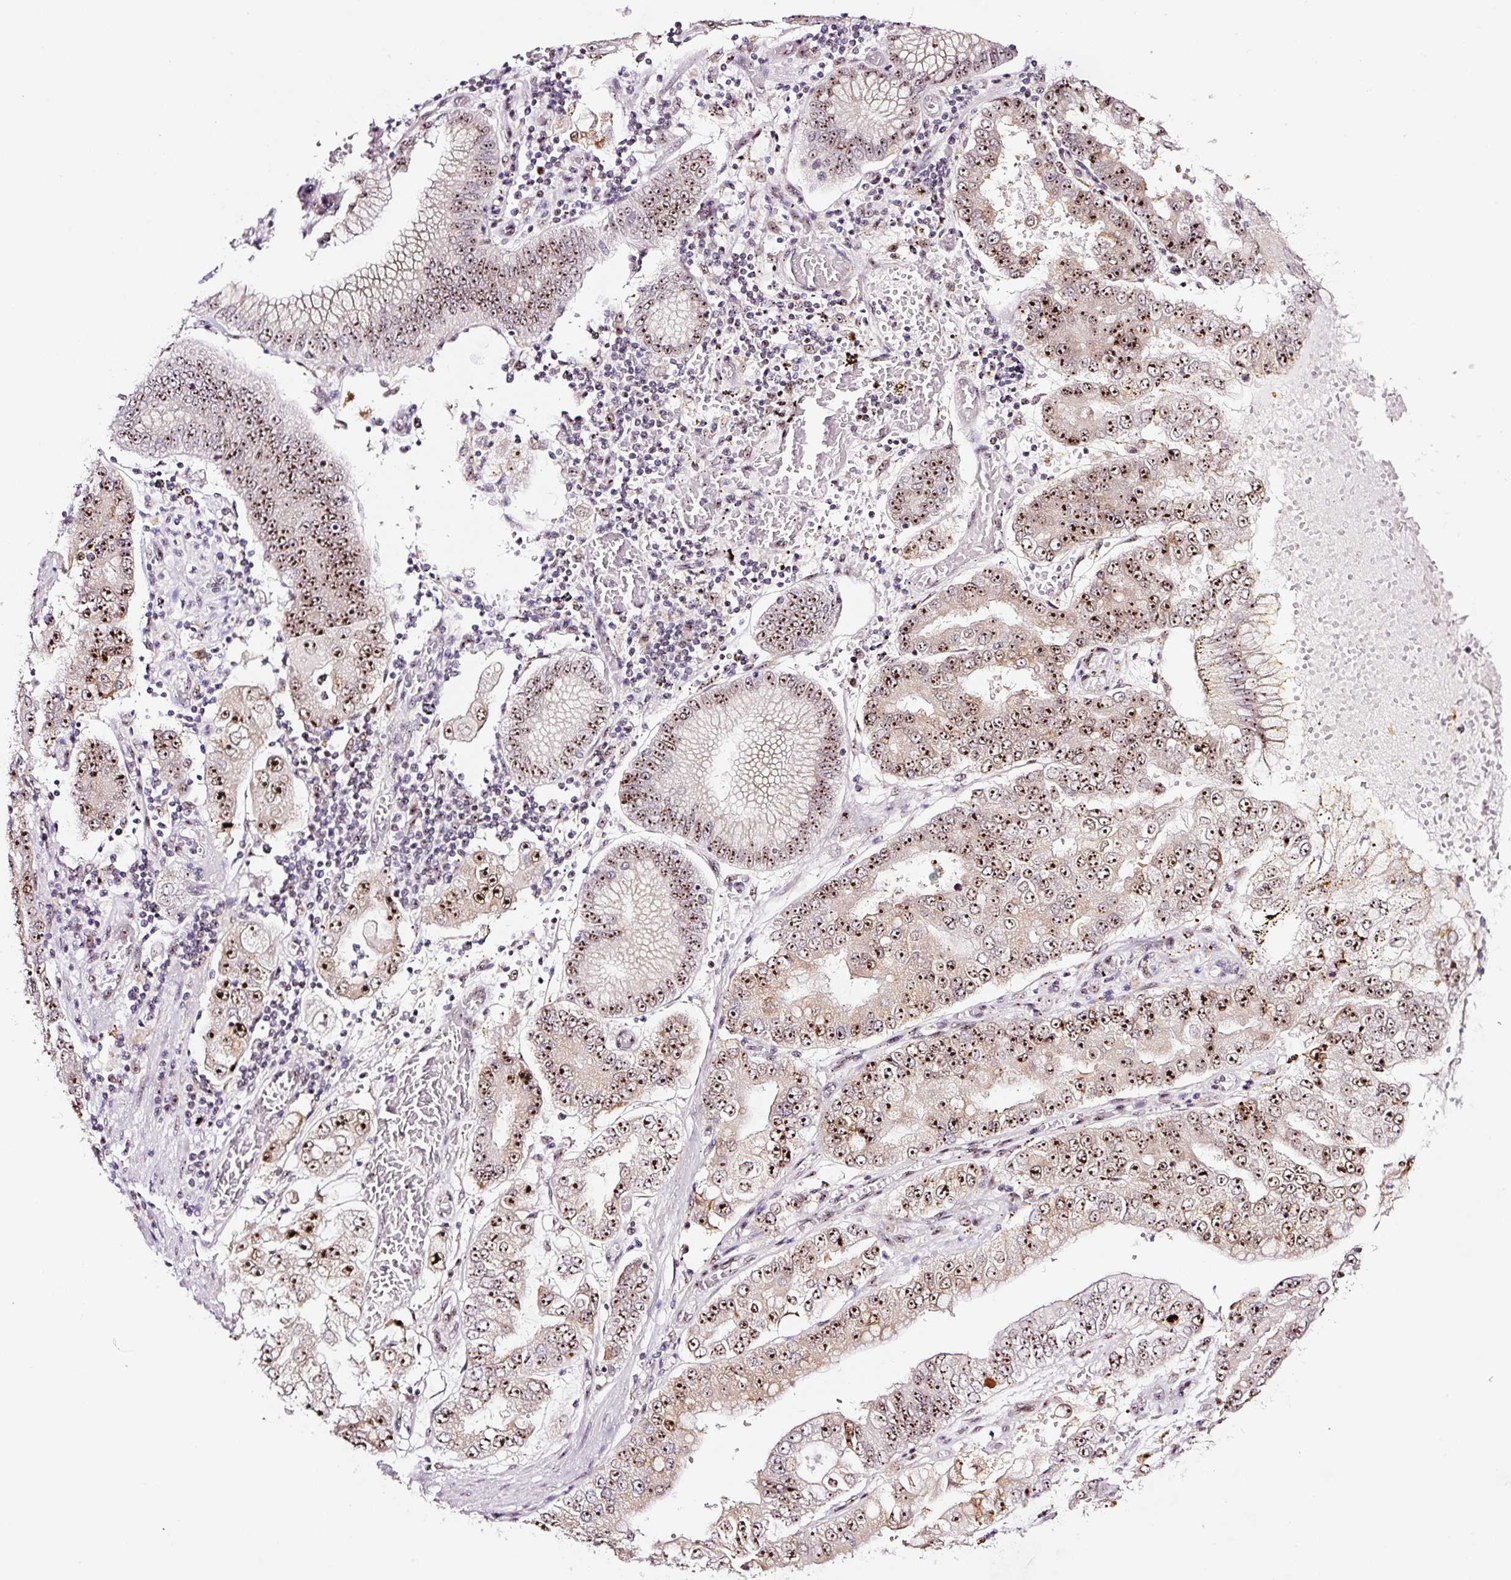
{"staining": {"intensity": "strong", "quantity": ">75%", "location": "nuclear"}, "tissue": "stomach cancer", "cell_type": "Tumor cells", "image_type": "cancer", "snomed": [{"axis": "morphology", "description": "Adenocarcinoma, NOS"}, {"axis": "topography", "description": "Stomach"}], "caption": "Immunohistochemical staining of stomach adenocarcinoma reveals strong nuclear protein positivity in approximately >75% of tumor cells.", "gene": "GNL3", "patient": {"sex": "male", "age": 76}}